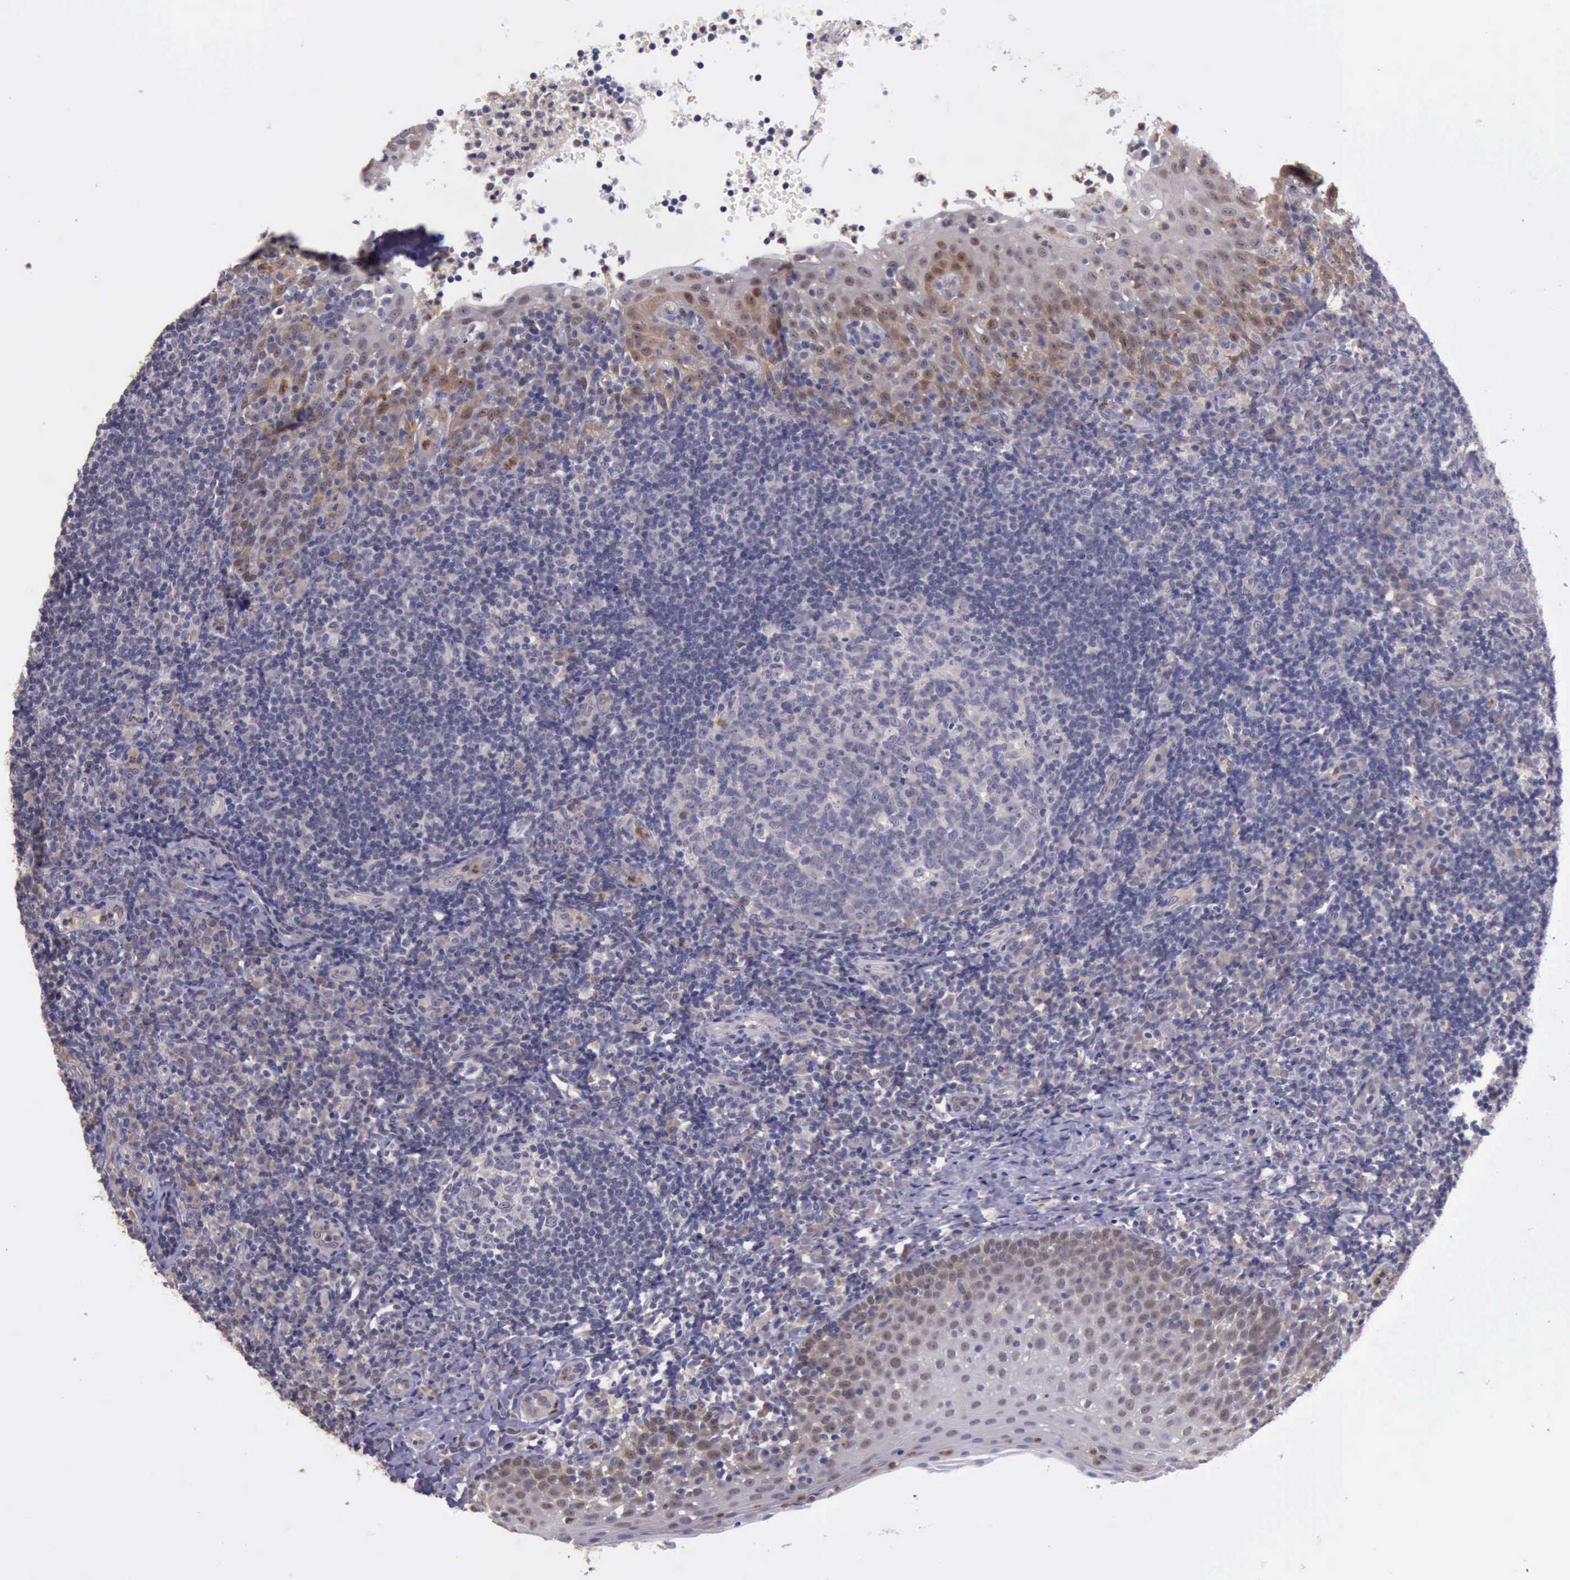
{"staining": {"intensity": "negative", "quantity": "none", "location": "none"}, "tissue": "tonsil", "cell_type": "Germinal center cells", "image_type": "normal", "snomed": [{"axis": "morphology", "description": "Normal tissue, NOS"}, {"axis": "topography", "description": "Tonsil"}], "caption": "Micrograph shows no significant protein expression in germinal center cells of benign tonsil.", "gene": "PLEK2", "patient": {"sex": "female", "age": 40}}